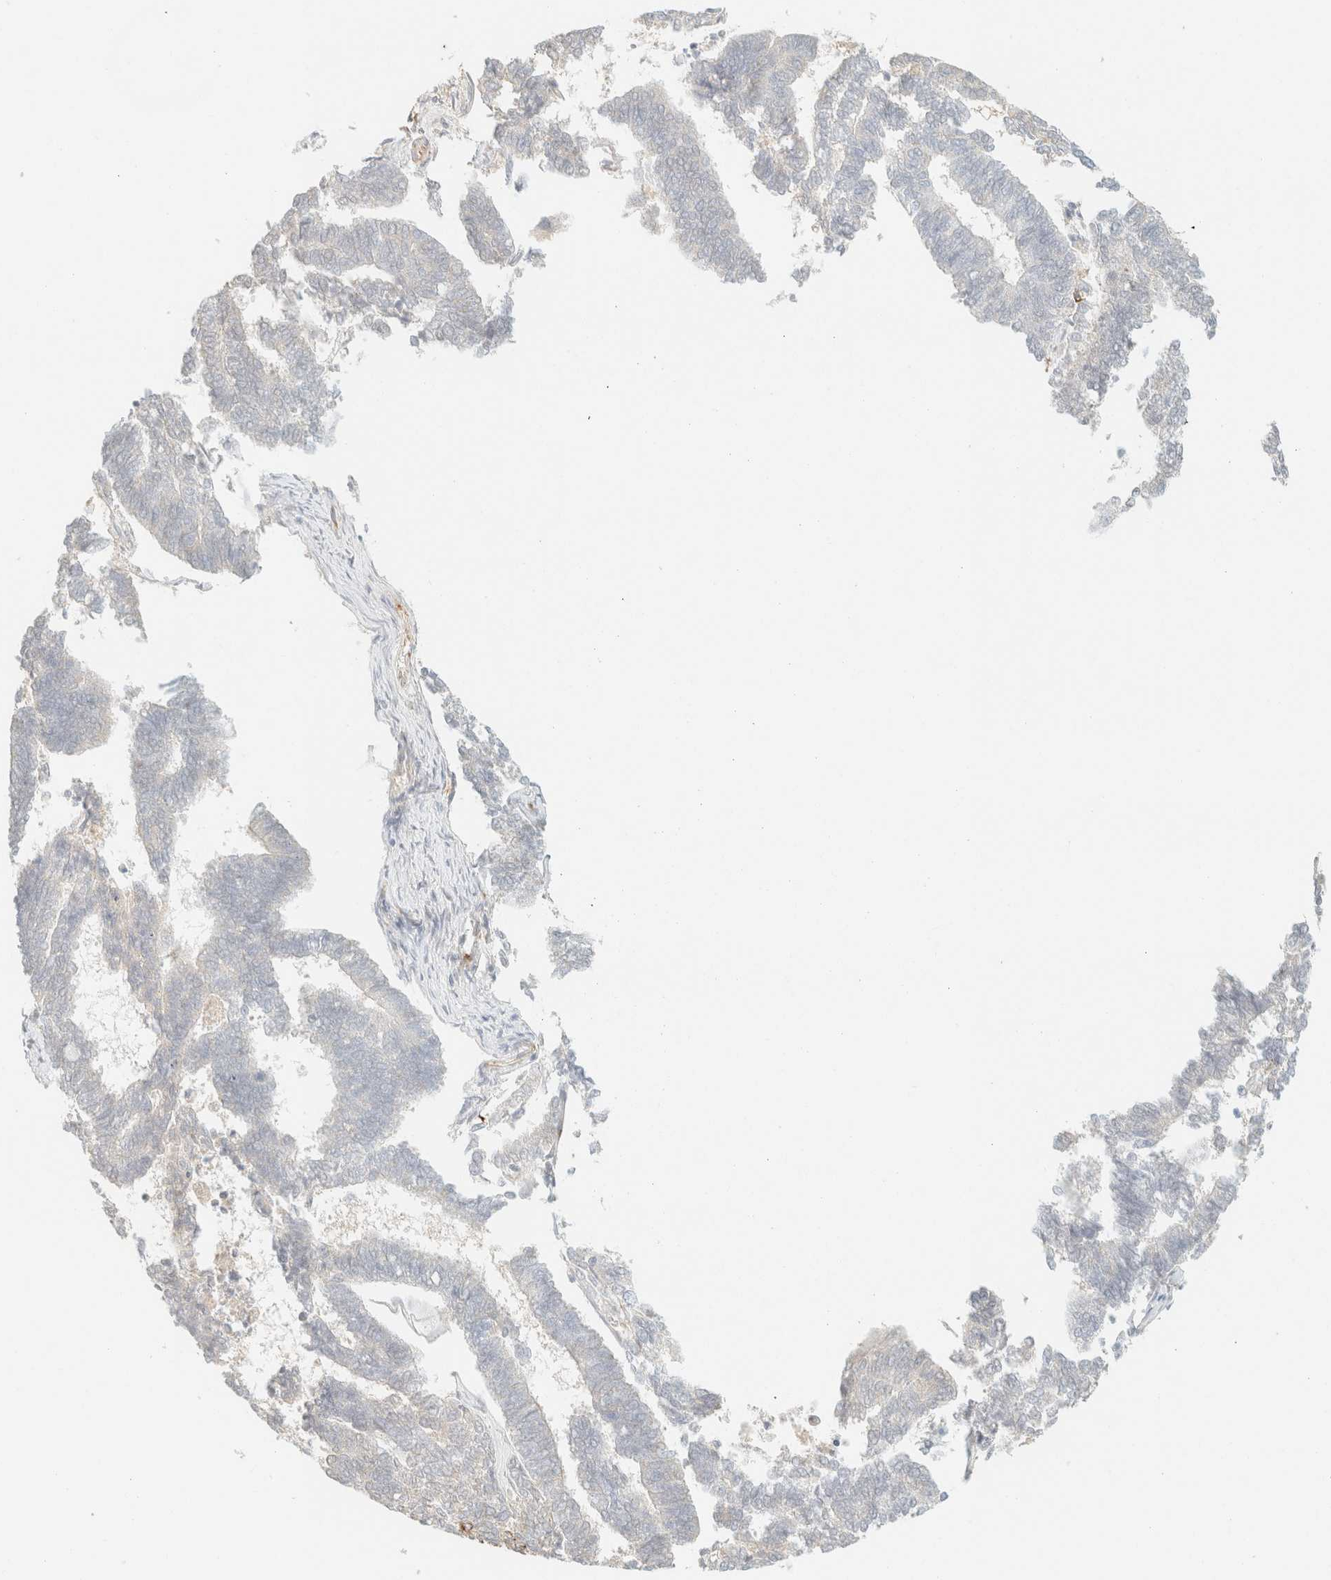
{"staining": {"intensity": "negative", "quantity": "none", "location": "none"}, "tissue": "endometrial cancer", "cell_type": "Tumor cells", "image_type": "cancer", "snomed": [{"axis": "morphology", "description": "Adenocarcinoma, NOS"}, {"axis": "topography", "description": "Endometrium"}], "caption": "High magnification brightfield microscopy of endometrial cancer (adenocarcinoma) stained with DAB (3,3'-diaminobenzidine) (brown) and counterstained with hematoxylin (blue): tumor cells show no significant expression.", "gene": "SPARCL1", "patient": {"sex": "female", "age": 70}}